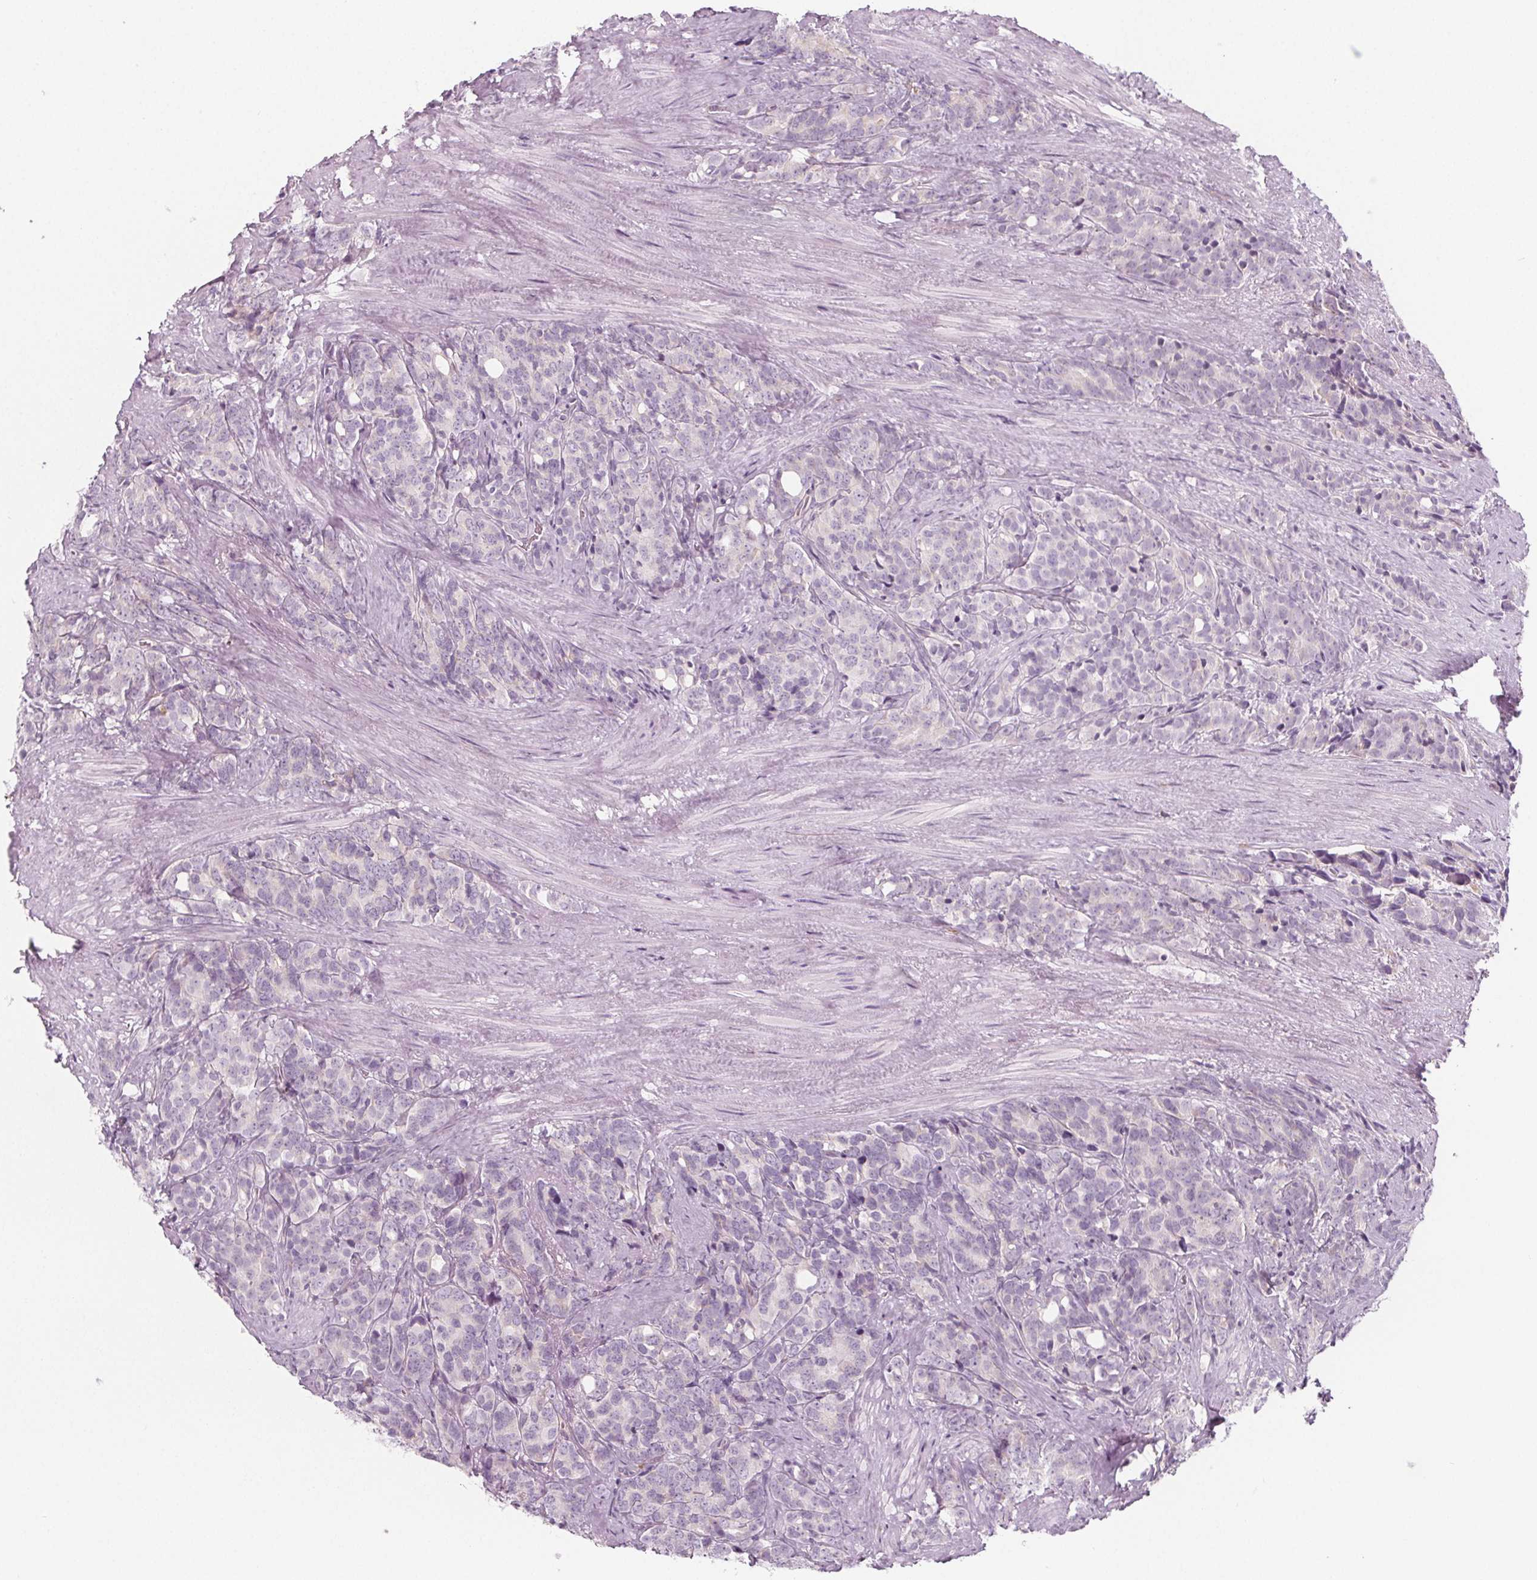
{"staining": {"intensity": "negative", "quantity": "none", "location": "none"}, "tissue": "prostate cancer", "cell_type": "Tumor cells", "image_type": "cancer", "snomed": [{"axis": "morphology", "description": "Adenocarcinoma, High grade"}, {"axis": "topography", "description": "Prostate"}], "caption": "This is an immunohistochemistry (IHC) micrograph of human prostate cancer. There is no expression in tumor cells.", "gene": "IL17C", "patient": {"sex": "male", "age": 84}}